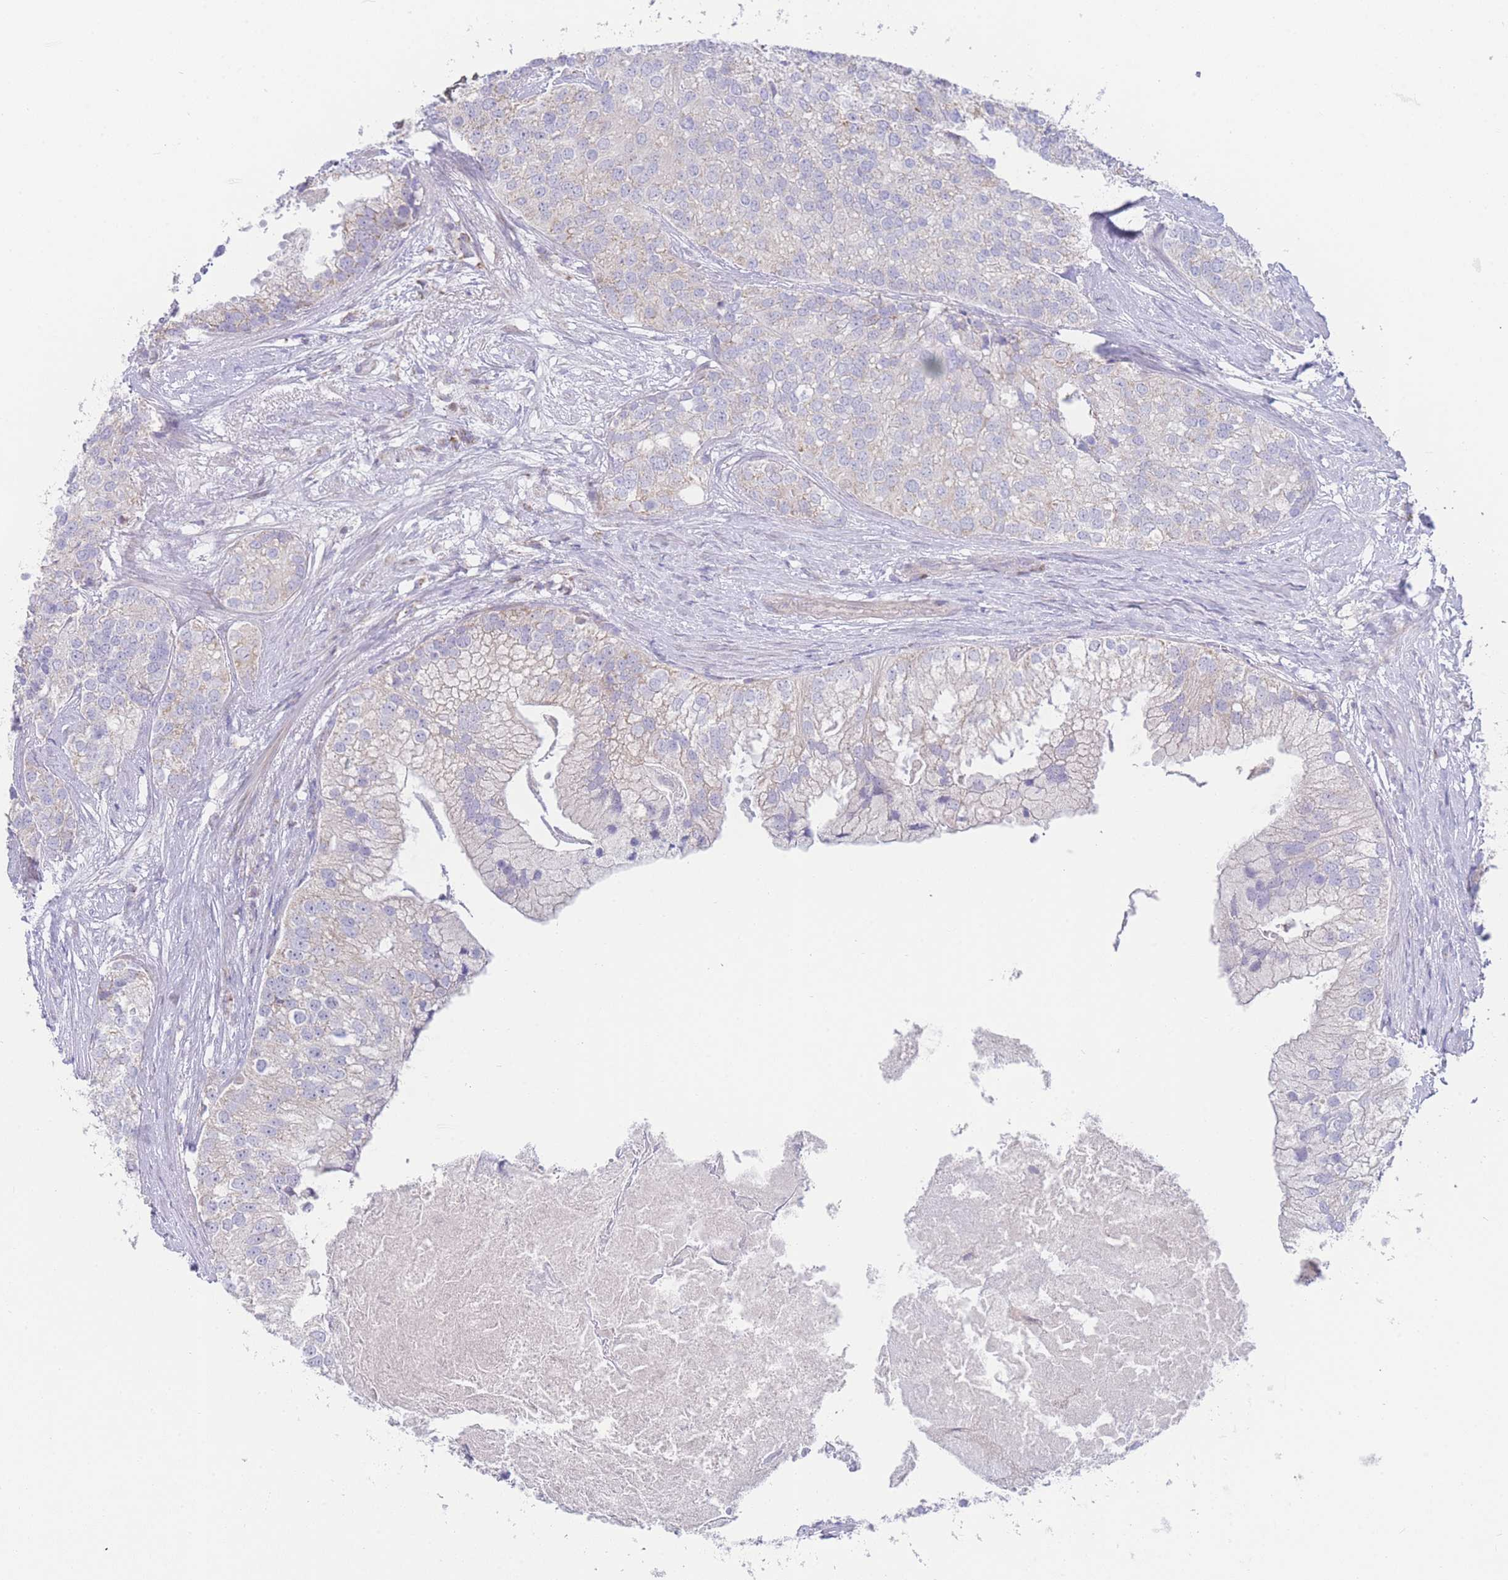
{"staining": {"intensity": "negative", "quantity": "none", "location": "none"}, "tissue": "prostate cancer", "cell_type": "Tumor cells", "image_type": "cancer", "snomed": [{"axis": "morphology", "description": "Adenocarcinoma, High grade"}, {"axis": "topography", "description": "Prostate"}], "caption": "IHC photomicrograph of neoplastic tissue: human high-grade adenocarcinoma (prostate) stained with DAB reveals no significant protein expression in tumor cells.", "gene": "GPAM", "patient": {"sex": "male", "age": 62}}